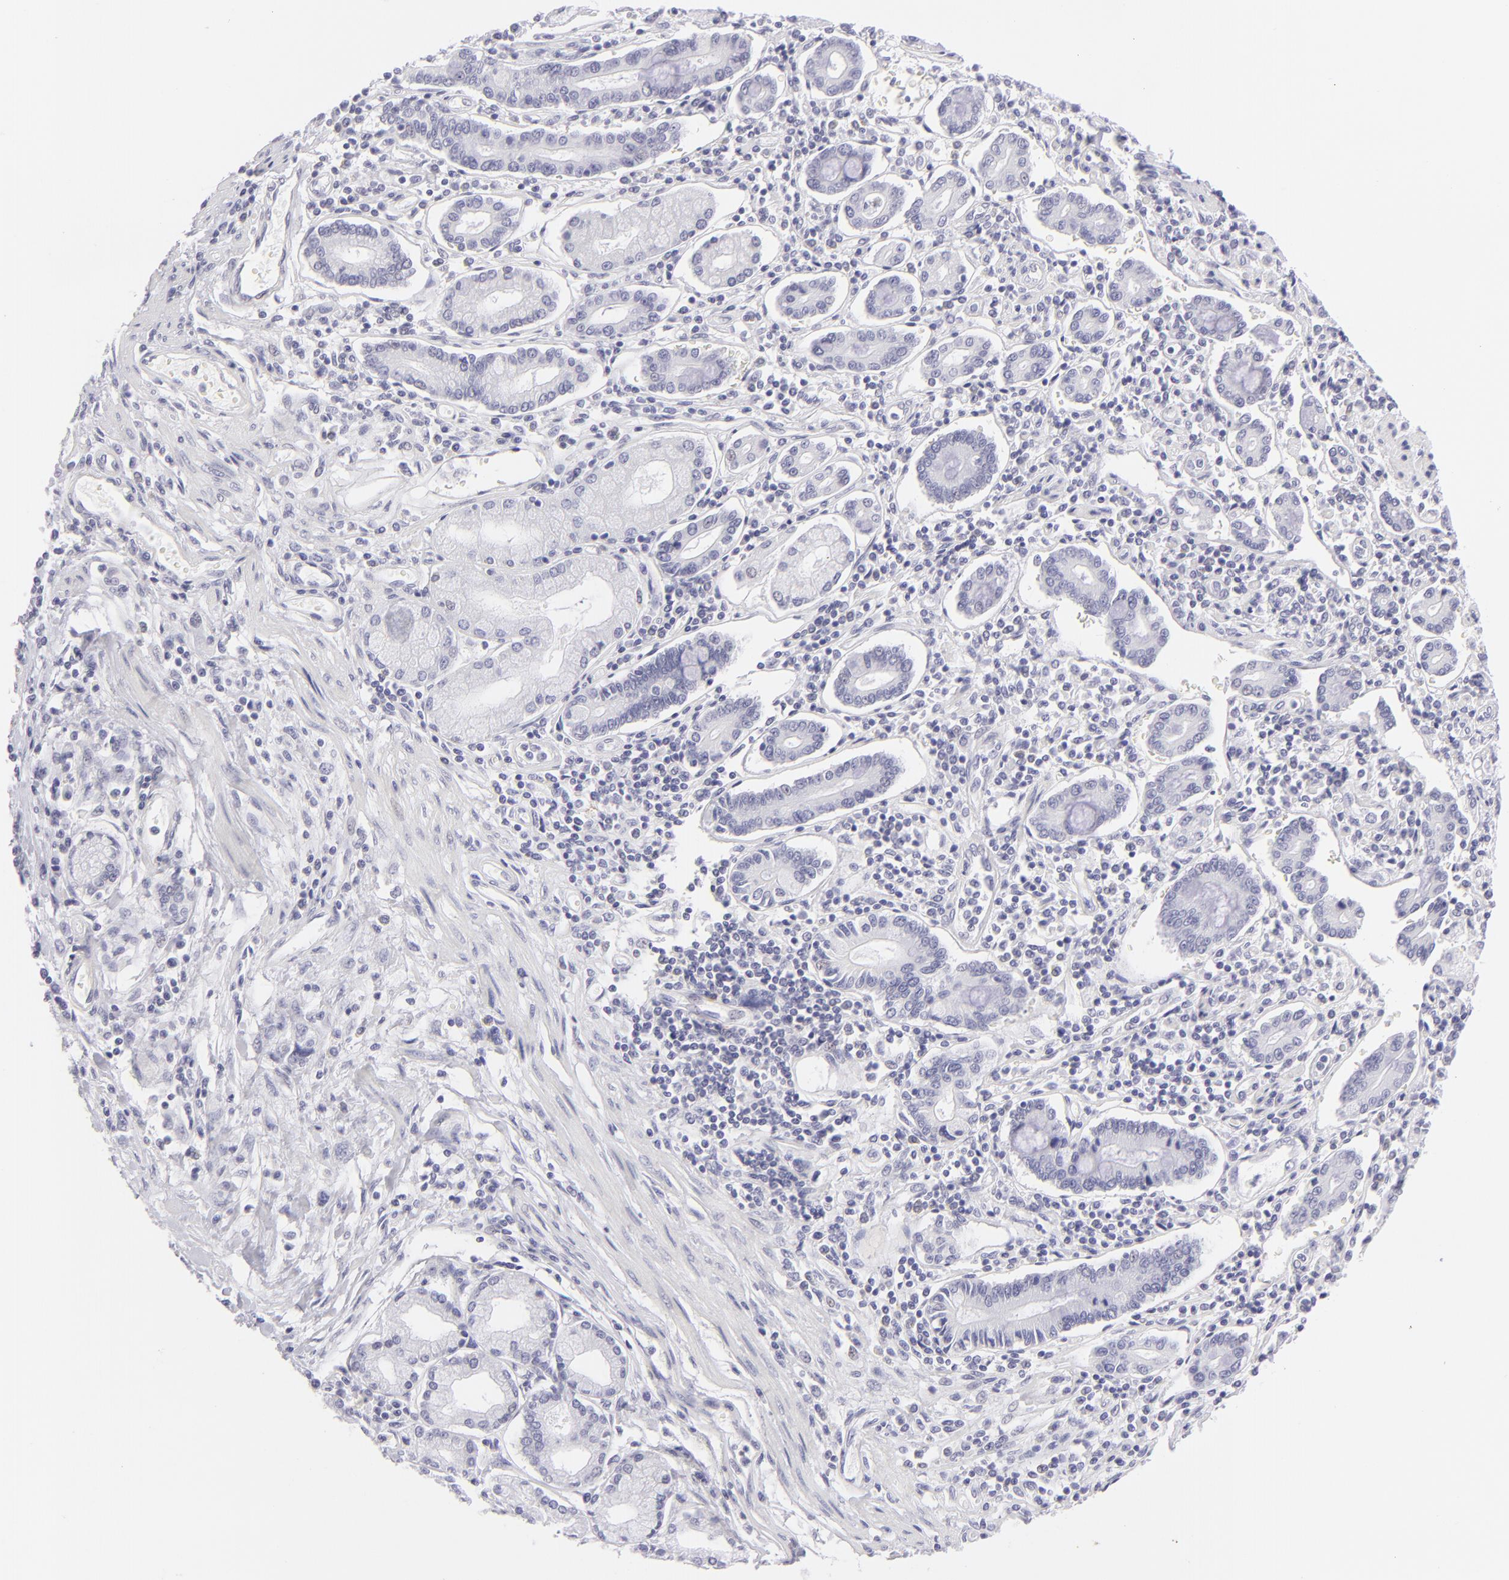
{"staining": {"intensity": "negative", "quantity": "none", "location": "none"}, "tissue": "pancreatic cancer", "cell_type": "Tumor cells", "image_type": "cancer", "snomed": [{"axis": "morphology", "description": "Adenocarcinoma, NOS"}, {"axis": "topography", "description": "Pancreas"}], "caption": "The immunohistochemistry image has no significant staining in tumor cells of pancreatic cancer (adenocarcinoma) tissue.", "gene": "FCER2", "patient": {"sex": "female", "age": 57}}